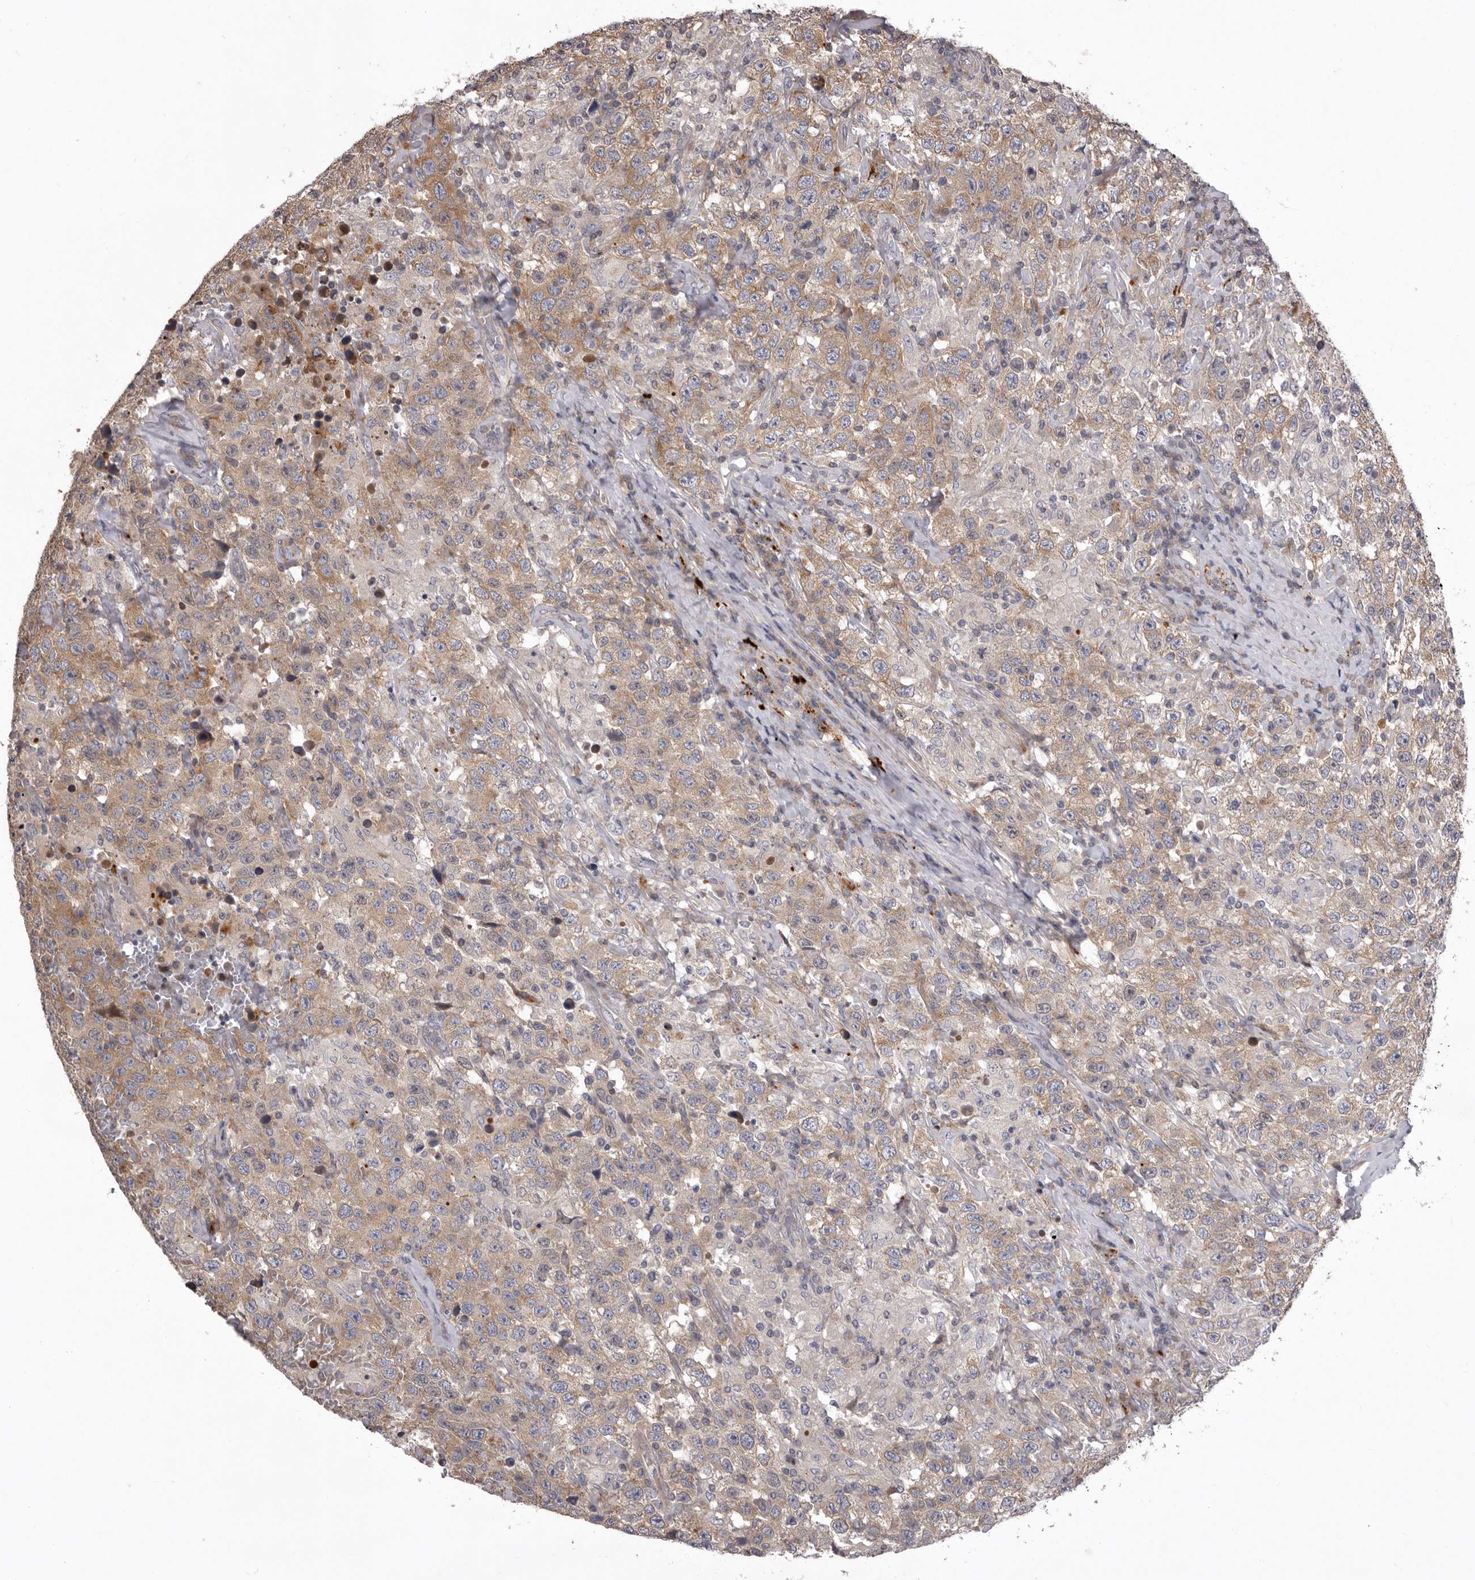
{"staining": {"intensity": "weak", "quantity": "25%-75%", "location": "cytoplasmic/membranous"}, "tissue": "testis cancer", "cell_type": "Tumor cells", "image_type": "cancer", "snomed": [{"axis": "morphology", "description": "Seminoma, NOS"}, {"axis": "topography", "description": "Testis"}], "caption": "Immunohistochemistry of human seminoma (testis) exhibits low levels of weak cytoplasmic/membranous positivity in about 25%-75% of tumor cells.", "gene": "WDR47", "patient": {"sex": "male", "age": 41}}